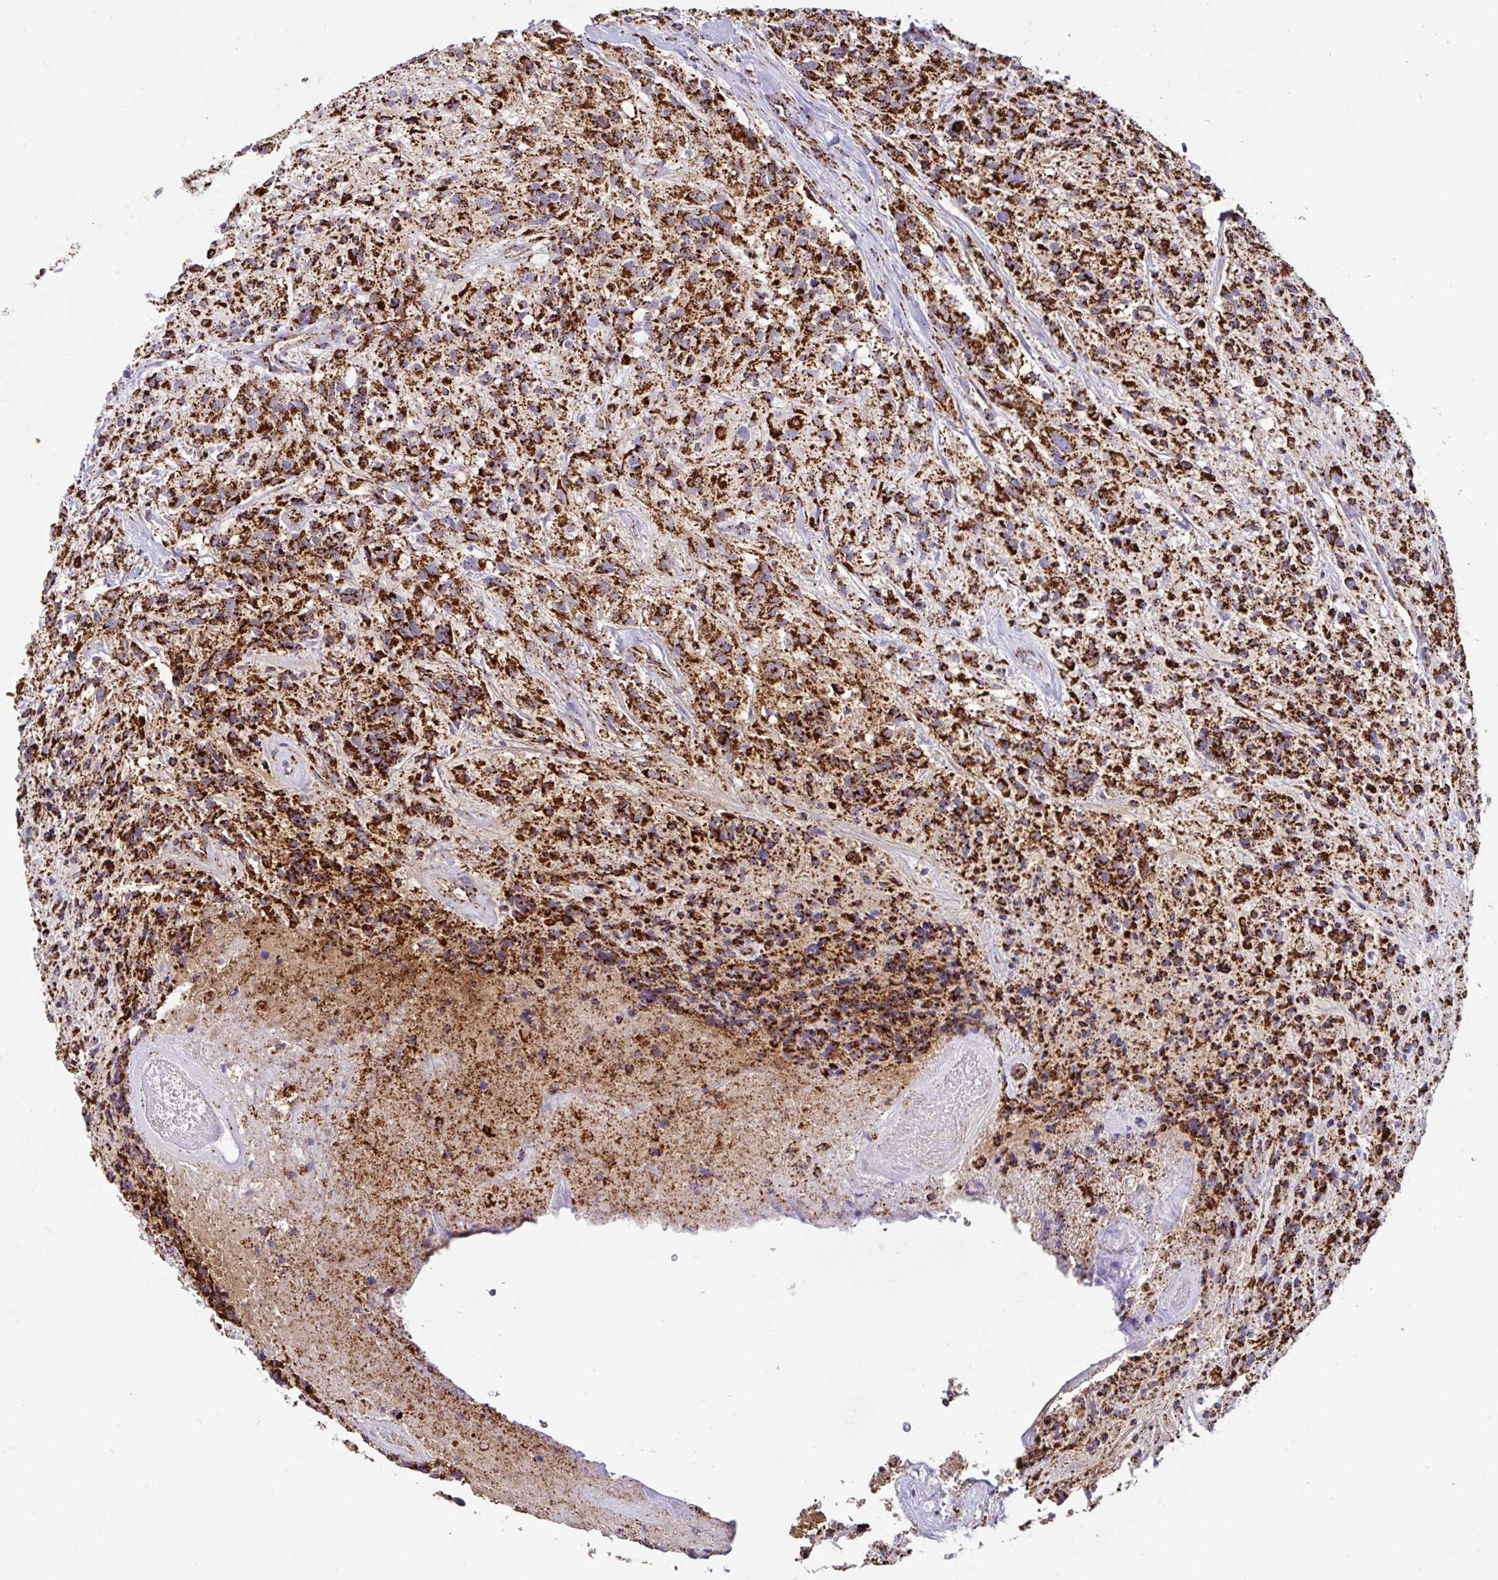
{"staining": {"intensity": "strong", "quantity": ">75%", "location": "cytoplasmic/membranous"}, "tissue": "glioma", "cell_type": "Tumor cells", "image_type": "cancer", "snomed": [{"axis": "morphology", "description": "Glioma, malignant, High grade"}, {"axis": "topography", "description": "Brain"}], "caption": "Immunohistochemistry of malignant glioma (high-grade) reveals high levels of strong cytoplasmic/membranous positivity in approximately >75% of tumor cells.", "gene": "ANKRD33B", "patient": {"sex": "female", "age": 67}}